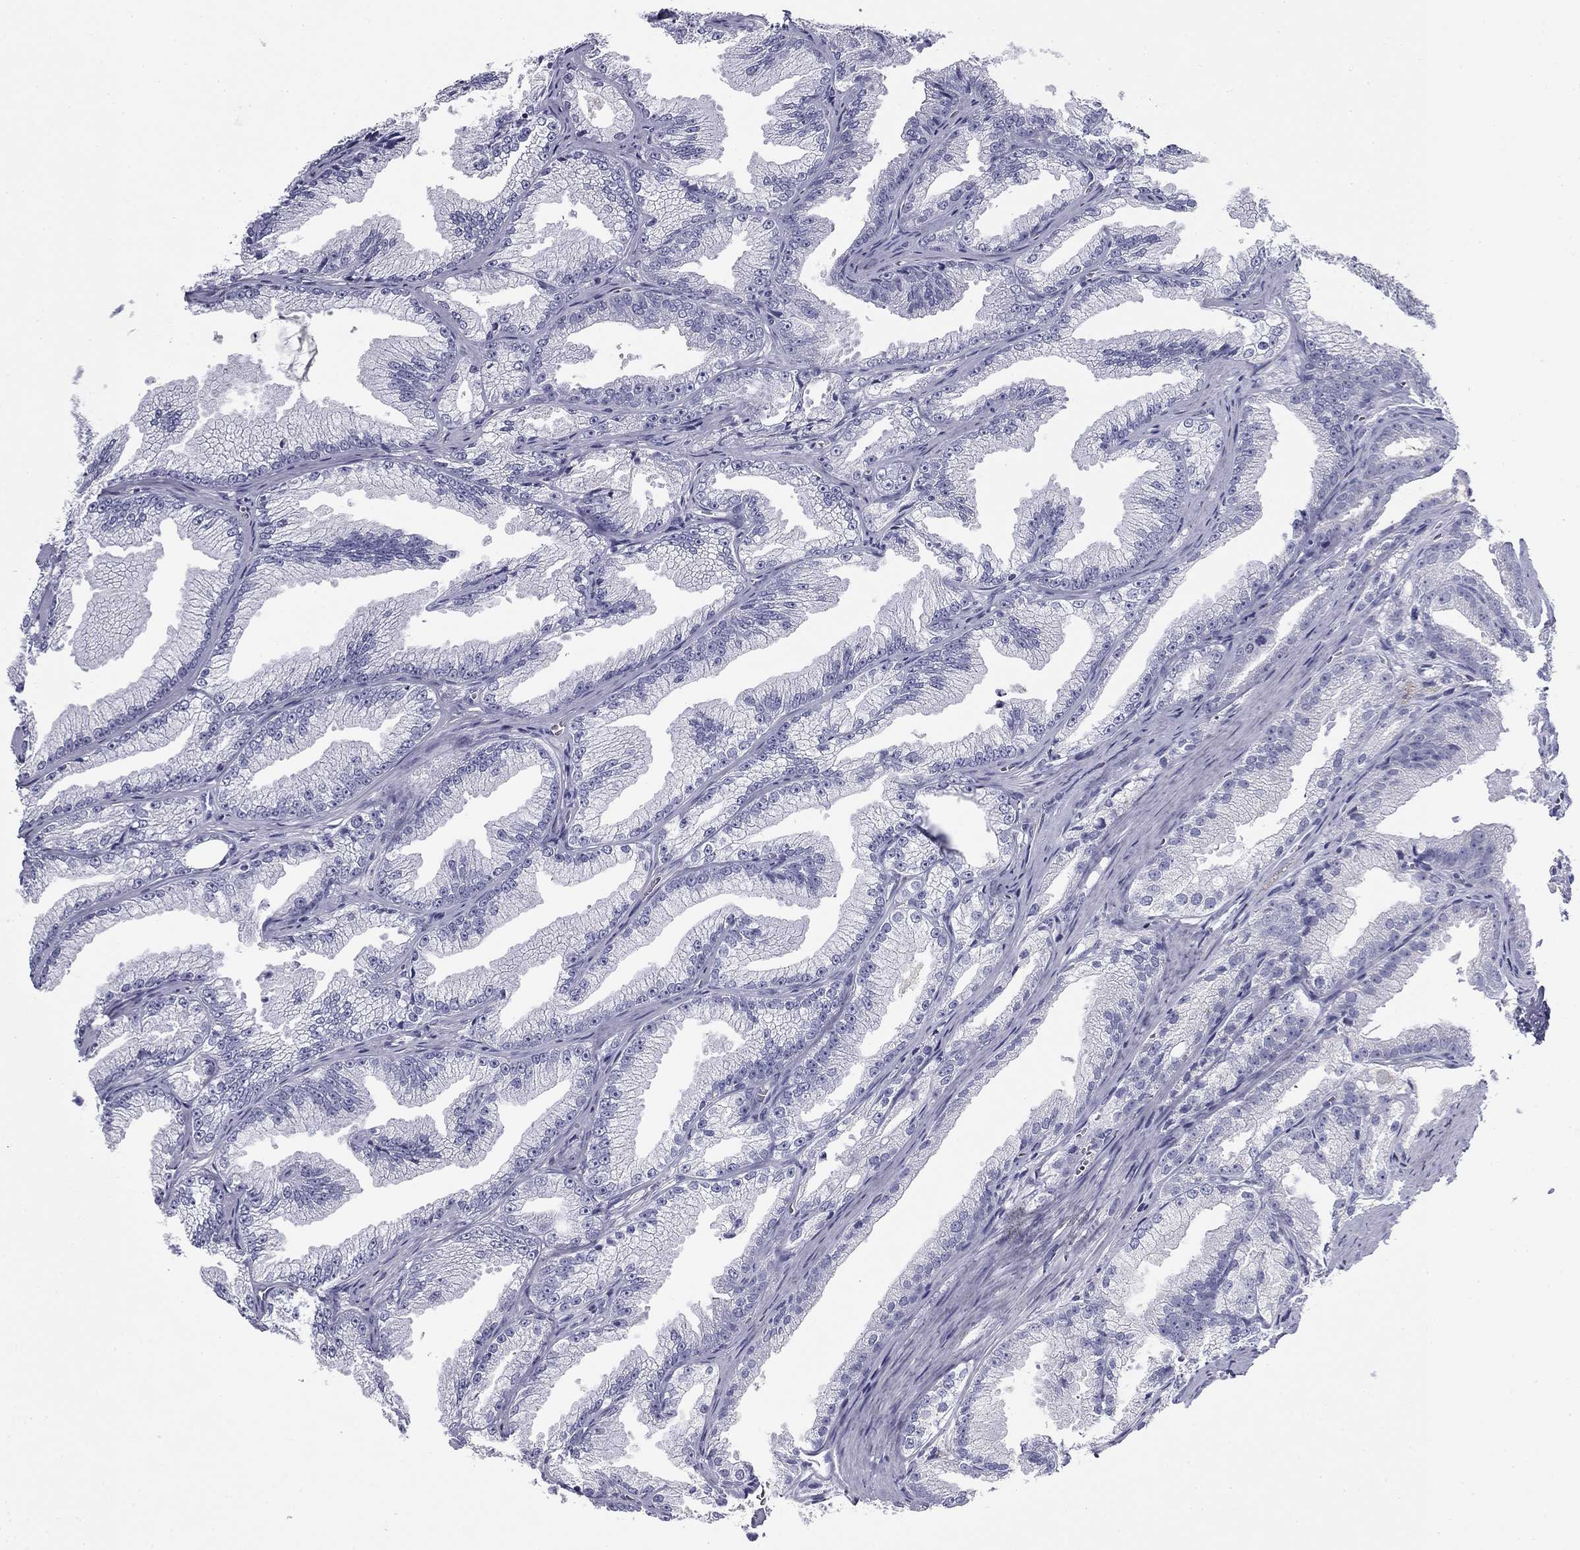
{"staining": {"intensity": "negative", "quantity": "none", "location": "none"}, "tissue": "prostate cancer", "cell_type": "Tumor cells", "image_type": "cancer", "snomed": [{"axis": "morphology", "description": "Adenocarcinoma, NOS"}, {"axis": "morphology", "description": "Adenocarcinoma, High grade"}, {"axis": "topography", "description": "Prostate"}], "caption": "The image reveals no staining of tumor cells in prostate cancer (adenocarcinoma).", "gene": "ZP2", "patient": {"sex": "male", "age": 70}}